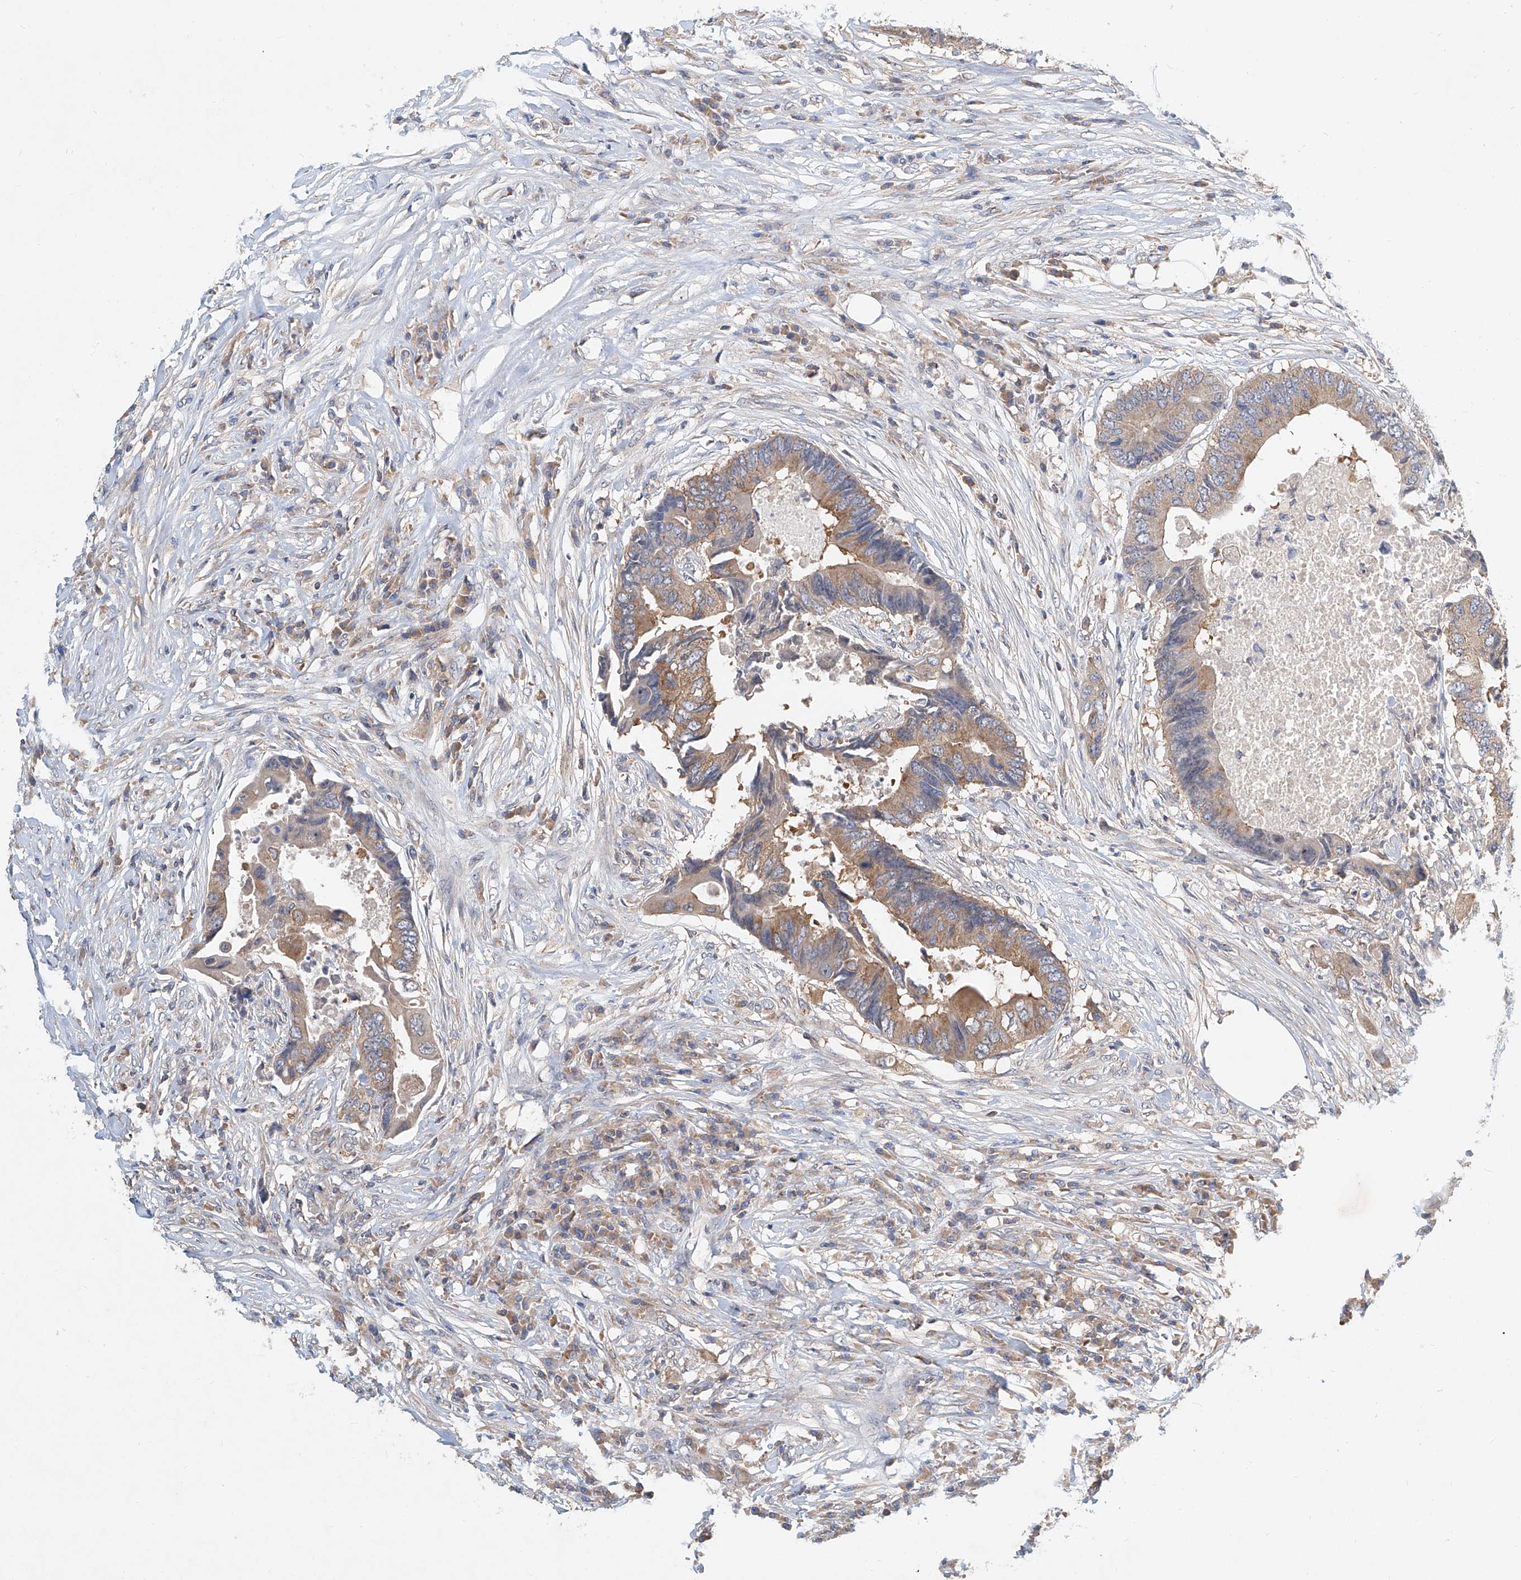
{"staining": {"intensity": "moderate", "quantity": ">75%", "location": "cytoplasmic/membranous"}, "tissue": "colorectal cancer", "cell_type": "Tumor cells", "image_type": "cancer", "snomed": [{"axis": "morphology", "description": "Adenocarcinoma, NOS"}, {"axis": "topography", "description": "Colon"}], "caption": "High-power microscopy captured an immunohistochemistry image of adenocarcinoma (colorectal), revealing moderate cytoplasmic/membranous positivity in approximately >75% of tumor cells. (DAB IHC with brightfield microscopy, high magnification).", "gene": "CARMIL1", "patient": {"sex": "male", "age": 71}}